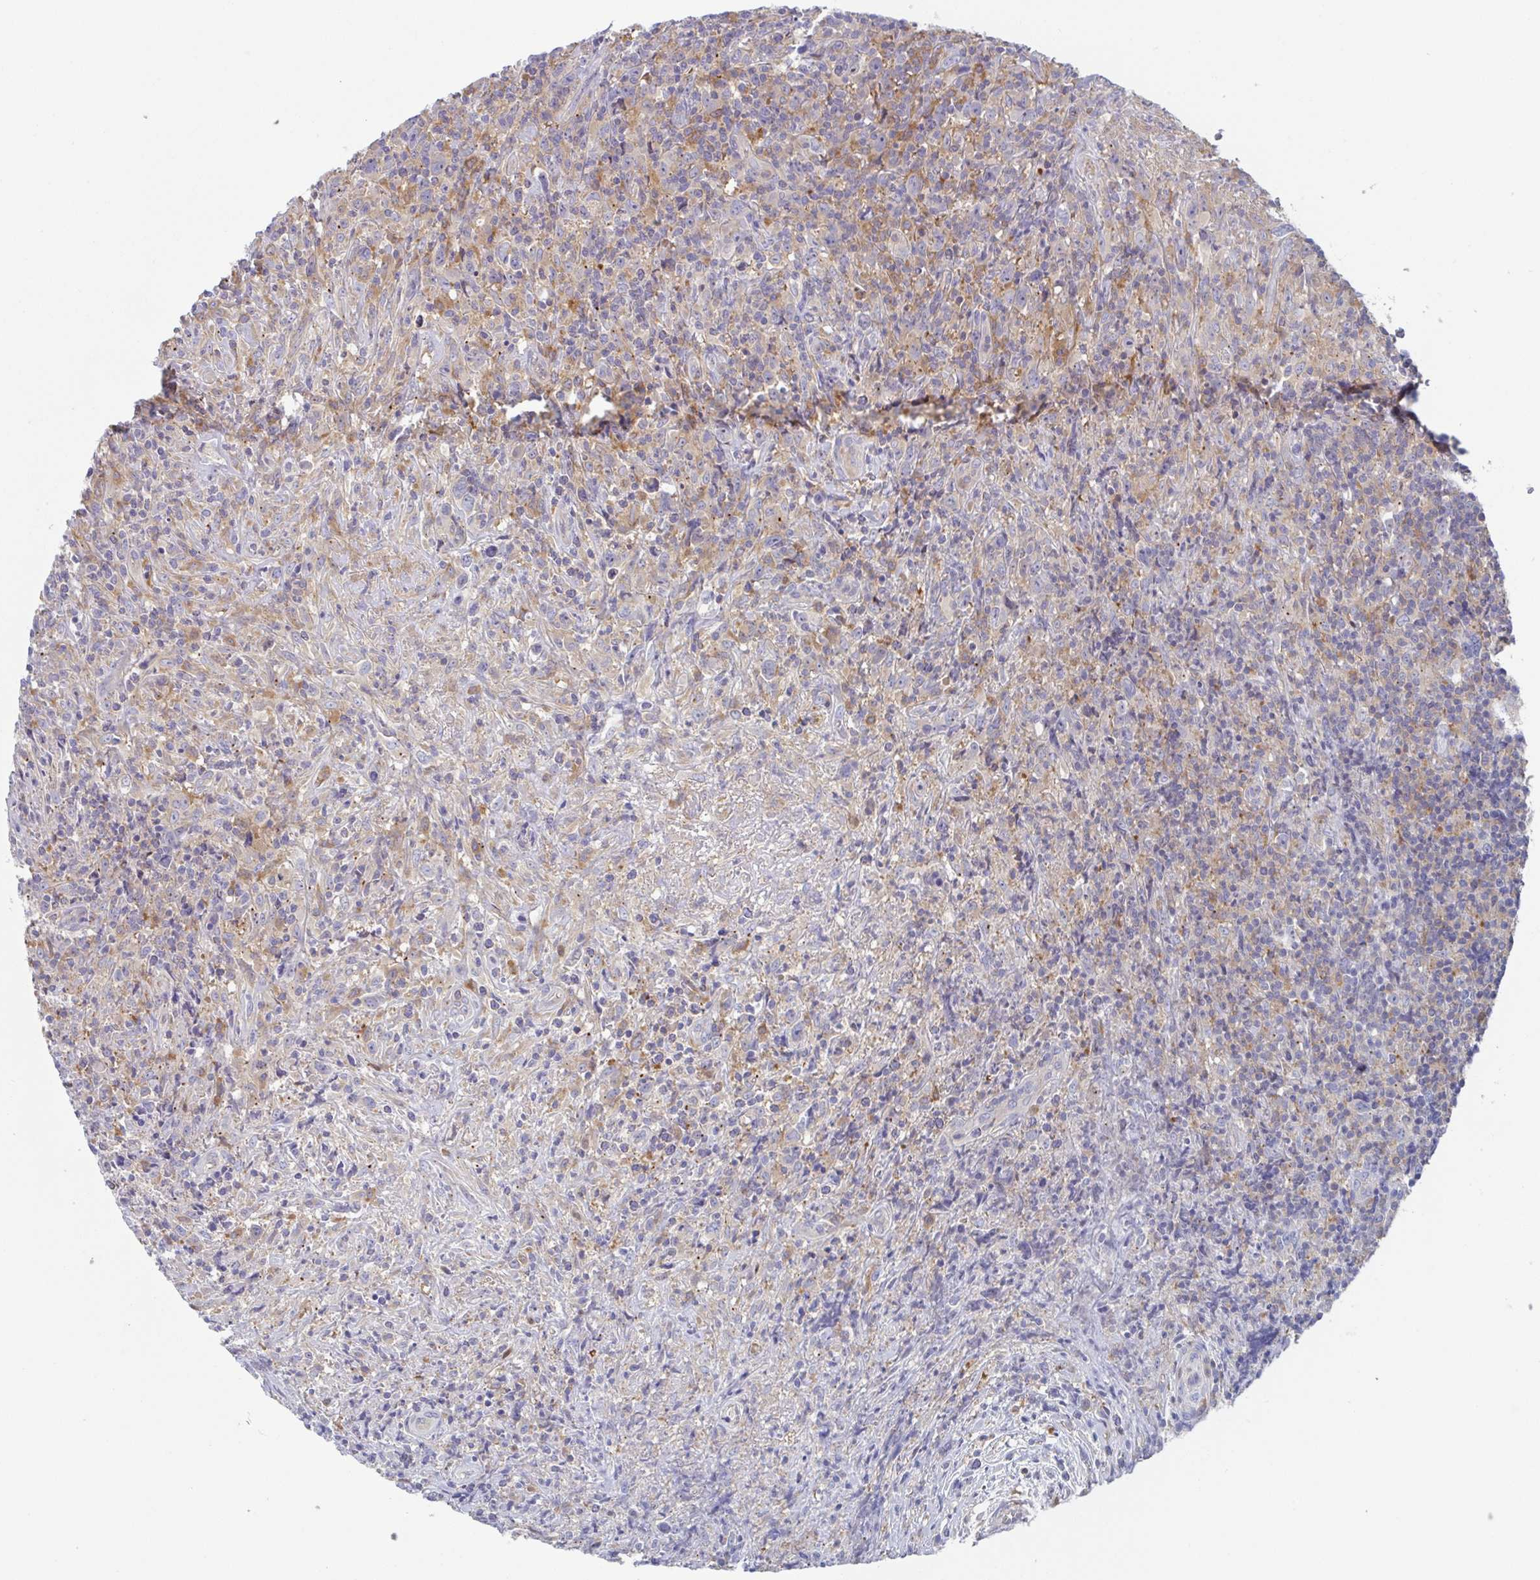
{"staining": {"intensity": "negative", "quantity": "none", "location": "none"}, "tissue": "lymphoma", "cell_type": "Tumor cells", "image_type": "cancer", "snomed": [{"axis": "morphology", "description": "Hodgkin's disease, NOS"}, {"axis": "topography", "description": "Lymph node"}], "caption": "This is an immunohistochemistry micrograph of human lymphoma. There is no positivity in tumor cells.", "gene": "AMPD2", "patient": {"sex": "female", "age": 18}}